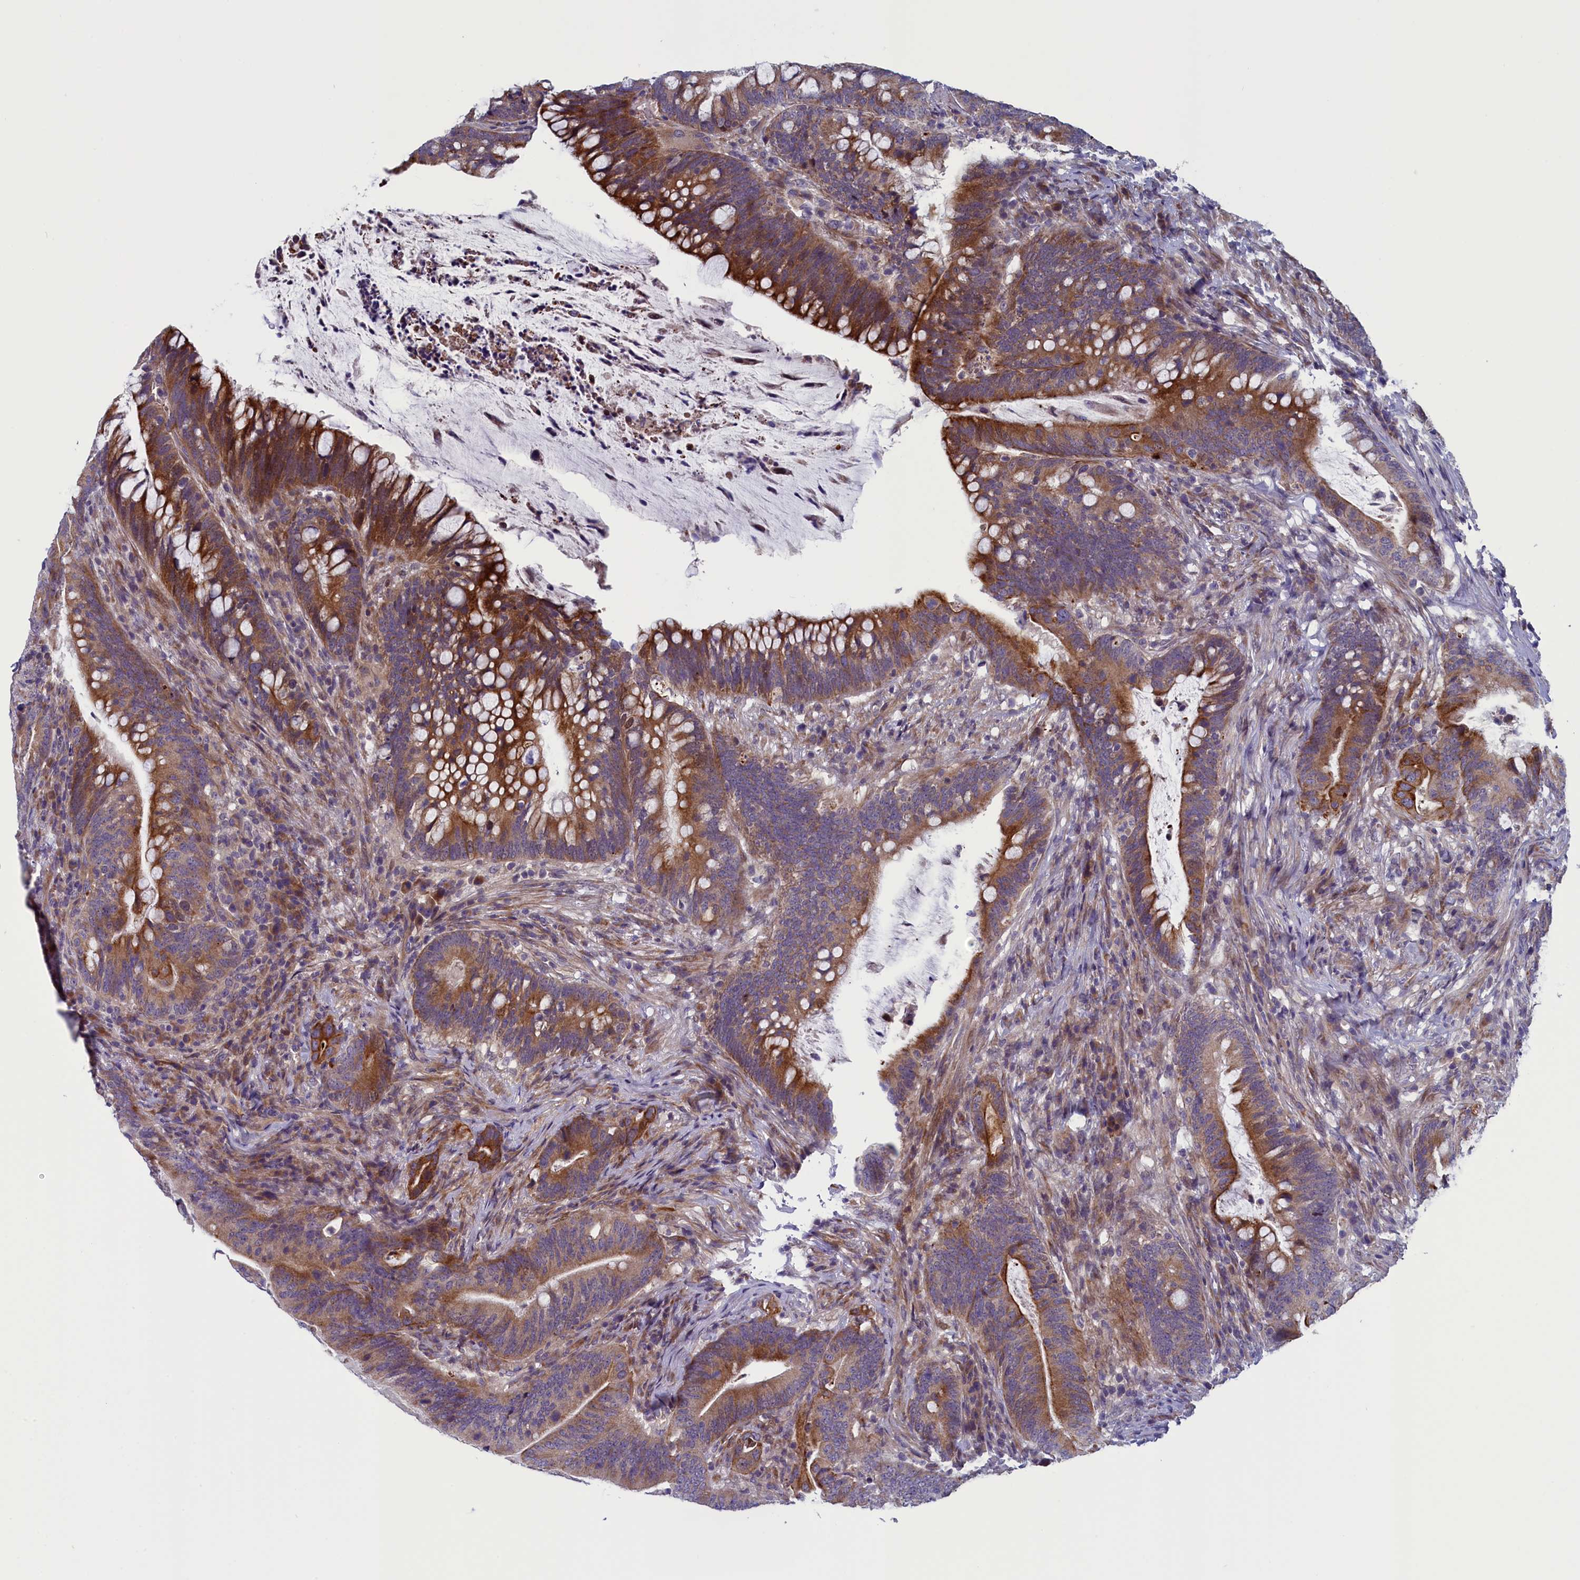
{"staining": {"intensity": "moderate", "quantity": ">75%", "location": "cytoplasmic/membranous"}, "tissue": "colorectal cancer", "cell_type": "Tumor cells", "image_type": "cancer", "snomed": [{"axis": "morphology", "description": "Adenocarcinoma, NOS"}, {"axis": "topography", "description": "Colon"}], "caption": "Colorectal adenocarcinoma tissue displays moderate cytoplasmic/membranous staining in approximately >75% of tumor cells Immunohistochemistry stains the protein in brown and the nuclei are stained blue.", "gene": "ANKRD39", "patient": {"sex": "female", "age": 66}}